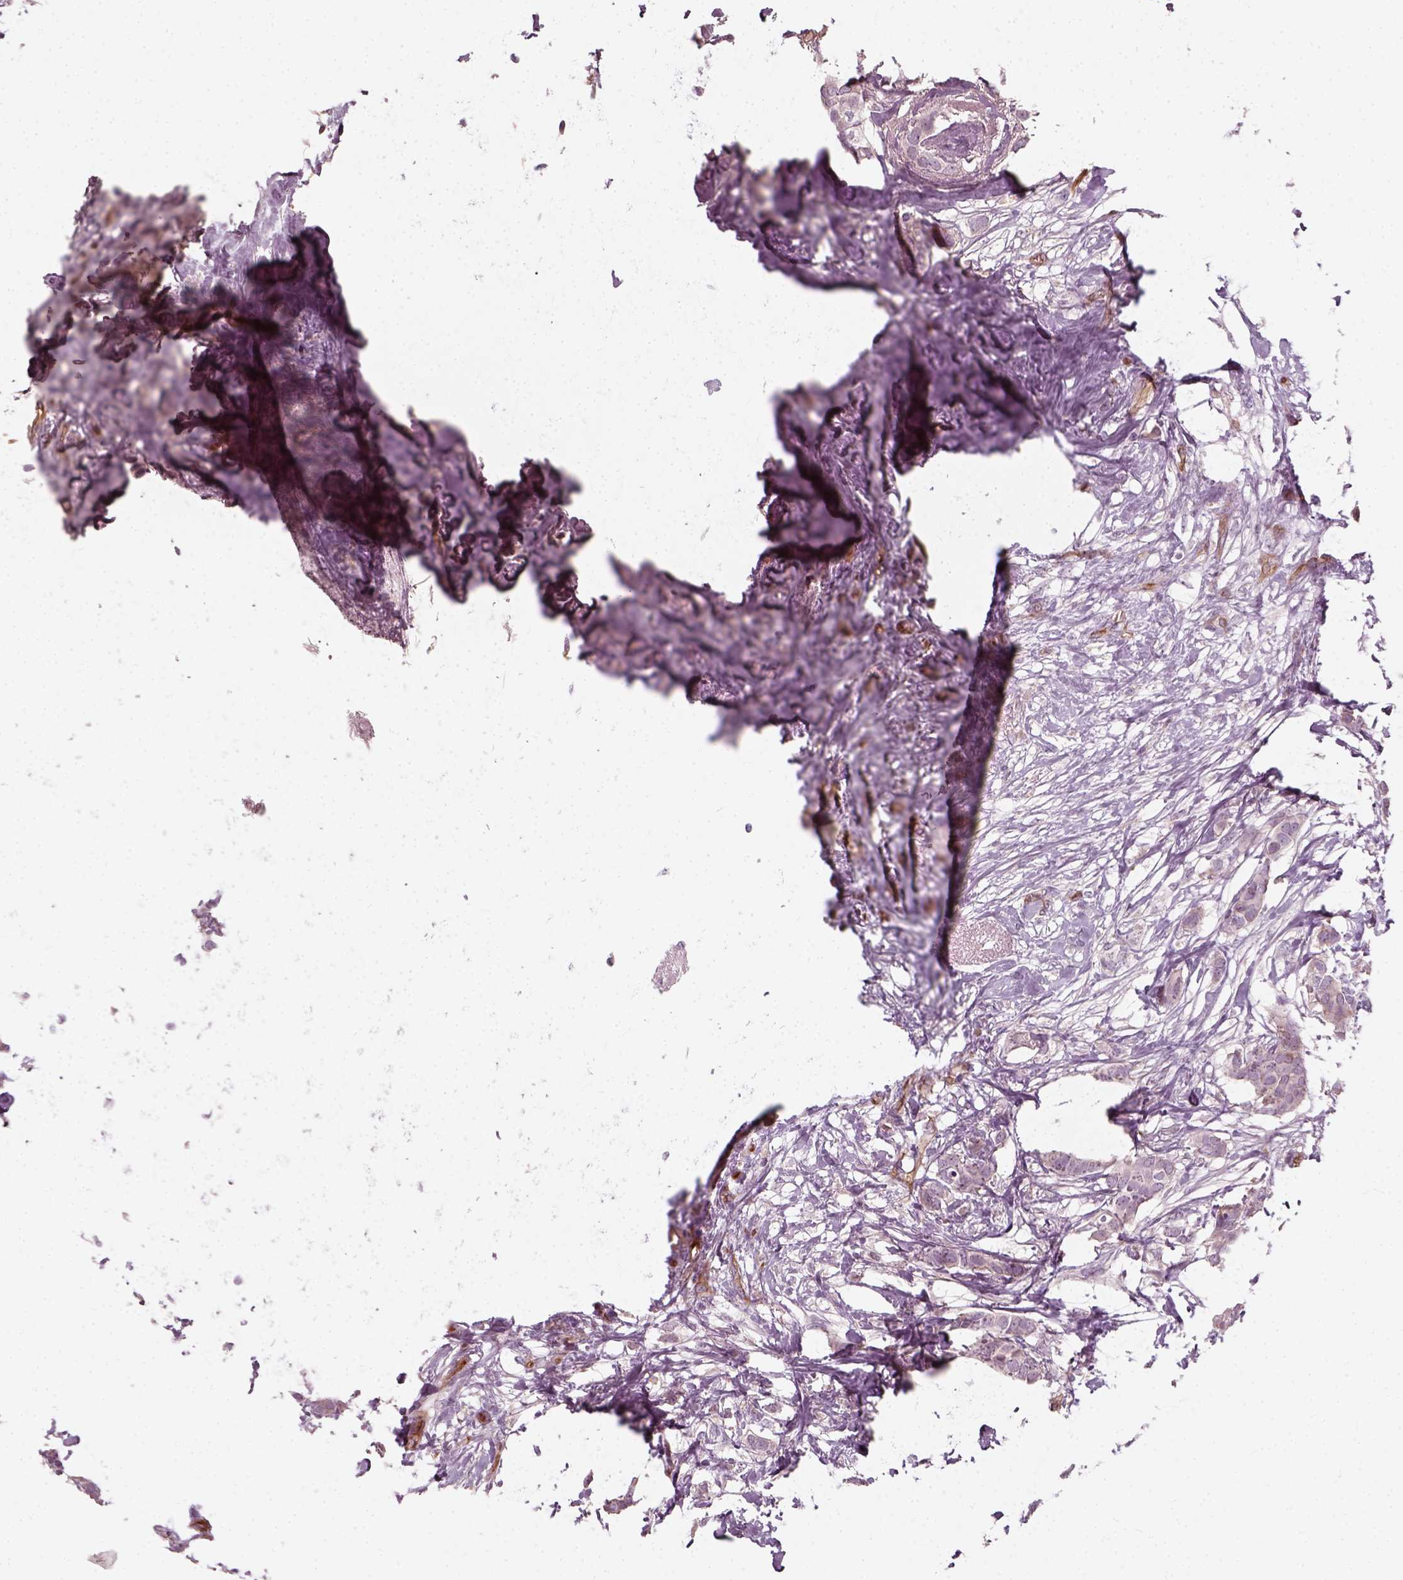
{"staining": {"intensity": "negative", "quantity": "none", "location": "none"}, "tissue": "breast cancer", "cell_type": "Tumor cells", "image_type": "cancer", "snomed": [{"axis": "morphology", "description": "Duct carcinoma"}, {"axis": "topography", "description": "Breast"}], "caption": "An immunohistochemistry (IHC) histopathology image of intraductal carcinoma (breast) is shown. There is no staining in tumor cells of intraductal carcinoma (breast).", "gene": "DNASE1L1", "patient": {"sex": "female", "age": 62}}